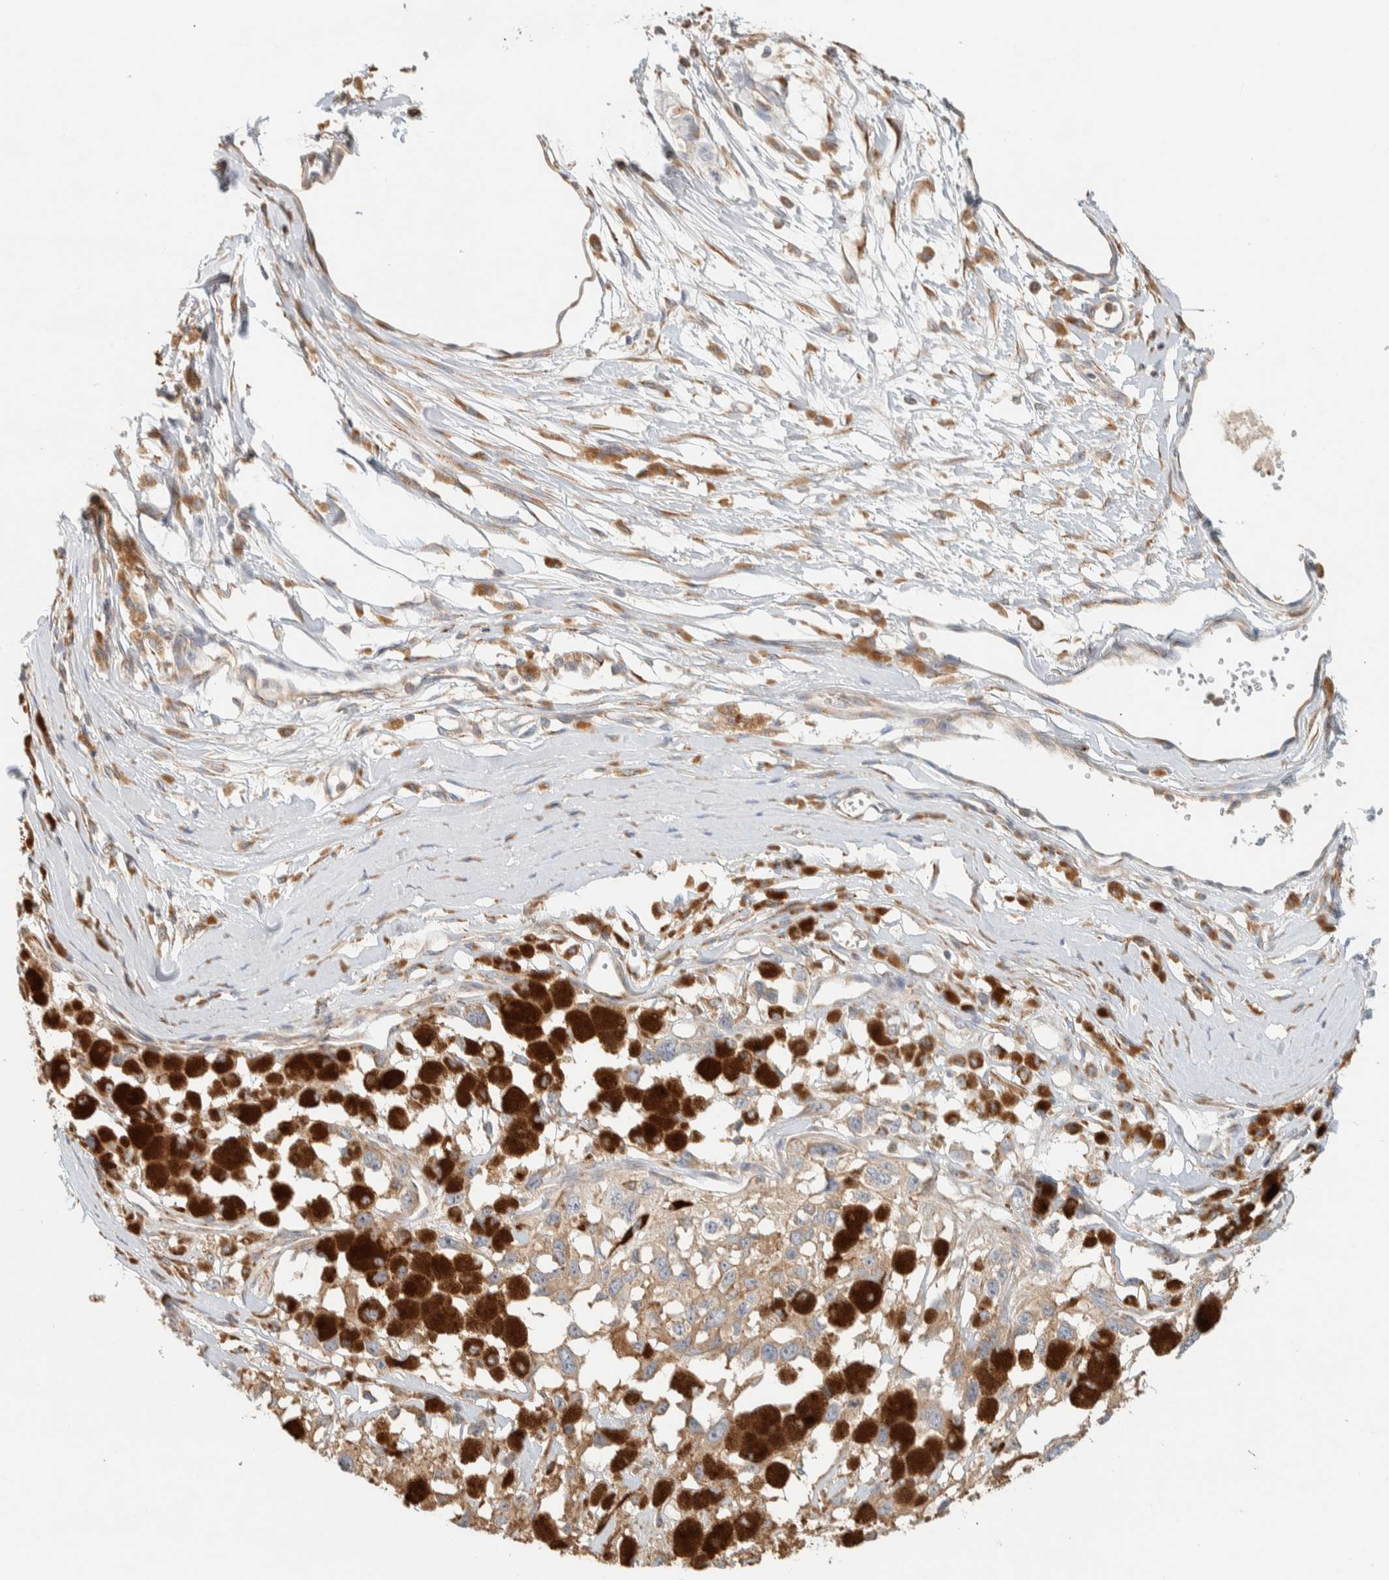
{"staining": {"intensity": "moderate", "quantity": ">75%", "location": "cytoplasmic/membranous"}, "tissue": "melanoma", "cell_type": "Tumor cells", "image_type": "cancer", "snomed": [{"axis": "morphology", "description": "Malignant melanoma, Metastatic site"}, {"axis": "topography", "description": "Lymph node"}], "caption": "Protein expression analysis of melanoma demonstrates moderate cytoplasmic/membranous expression in approximately >75% of tumor cells. Nuclei are stained in blue.", "gene": "RAB11FIP1", "patient": {"sex": "male", "age": 59}}